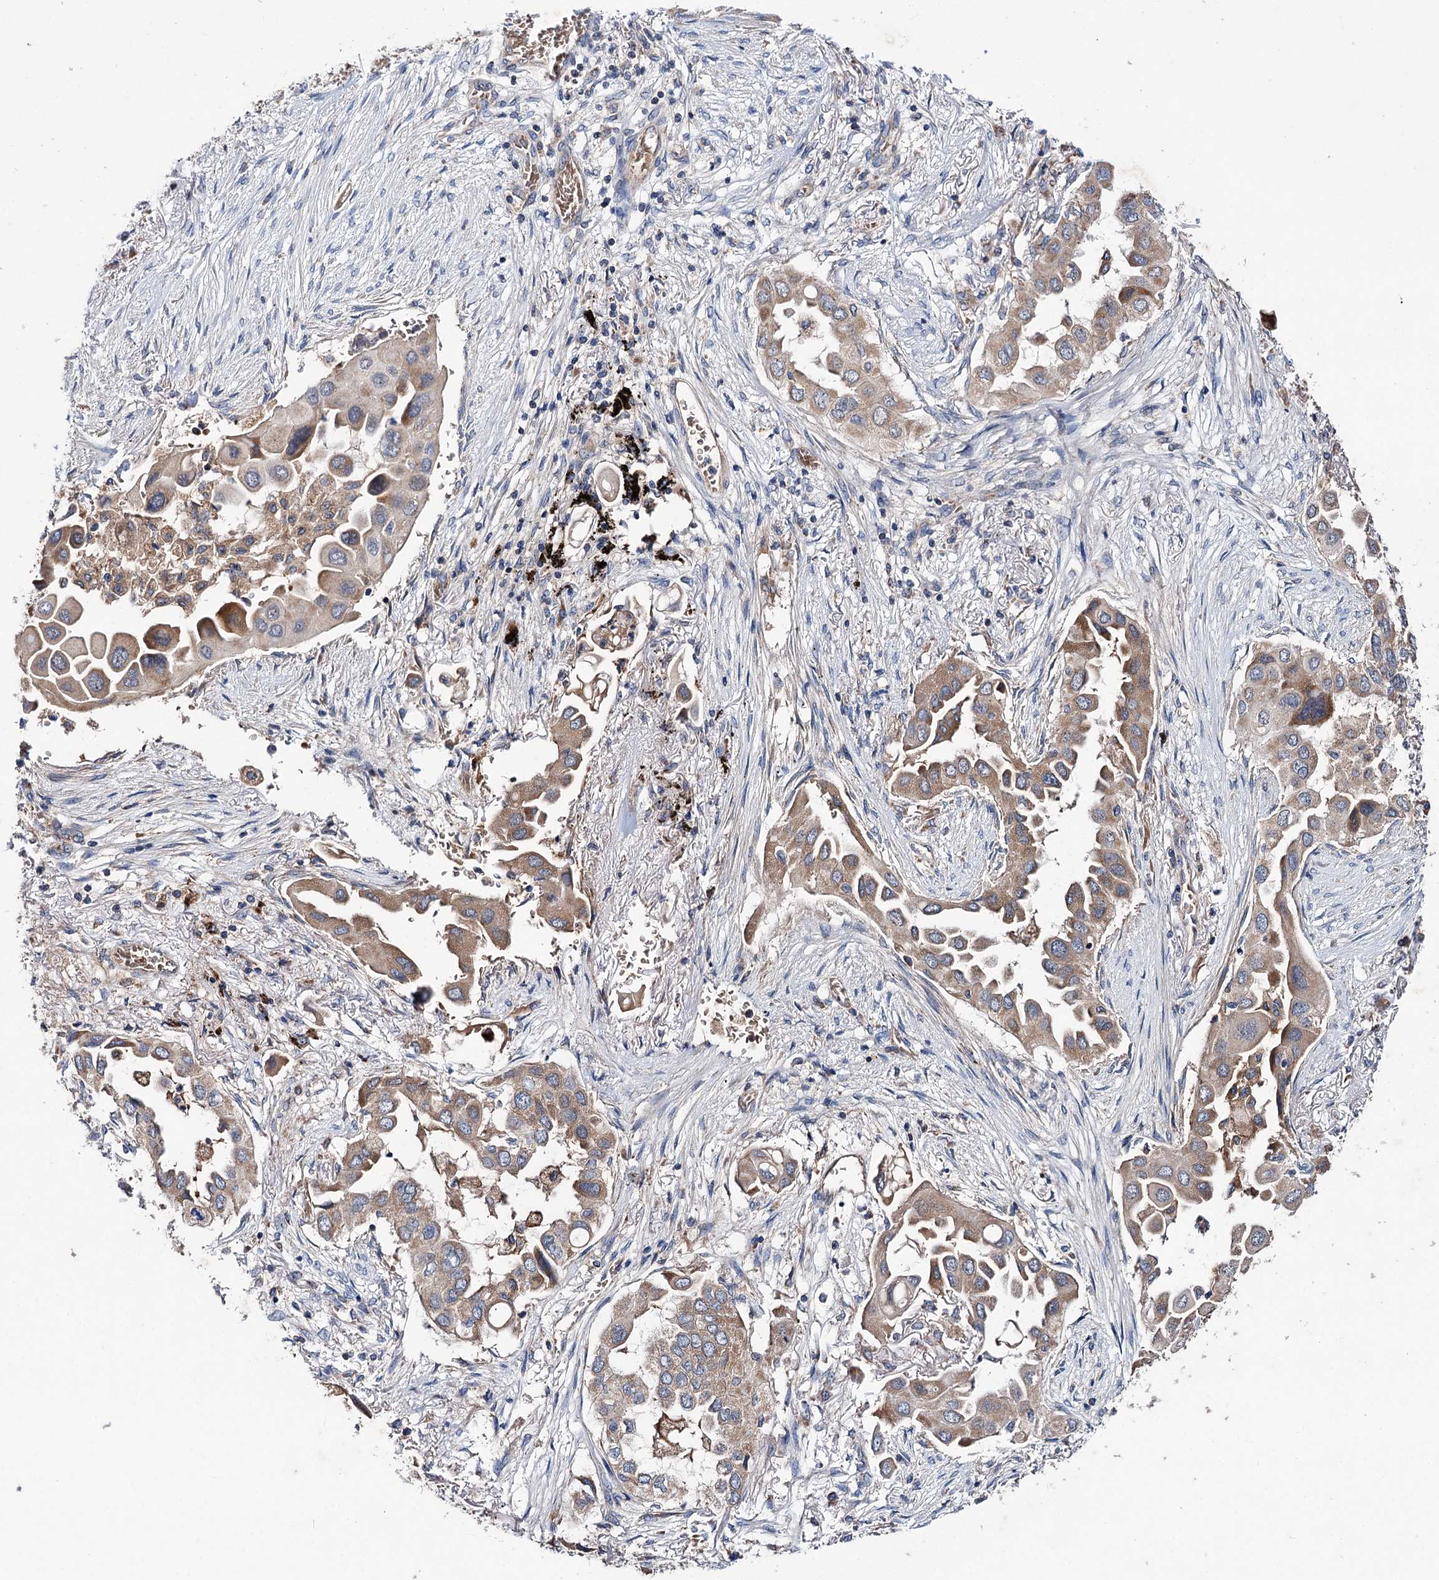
{"staining": {"intensity": "weak", "quantity": ">75%", "location": "cytoplasmic/membranous"}, "tissue": "lung cancer", "cell_type": "Tumor cells", "image_type": "cancer", "snomed": [{"axis": "morphology", "description": "Adenocarcinoma, NOS"}, {"axis": "topography", "description": "Lung"}], "caption": "IHC micrograph of lung adenocarcinoma stained for a protein (brown), which displays low levels of weak cytoplasmic/membranous staining in approximately >75% of tumor cells.", "gene": "CLPB", "patient": {"sex": "female", "age": 76}}